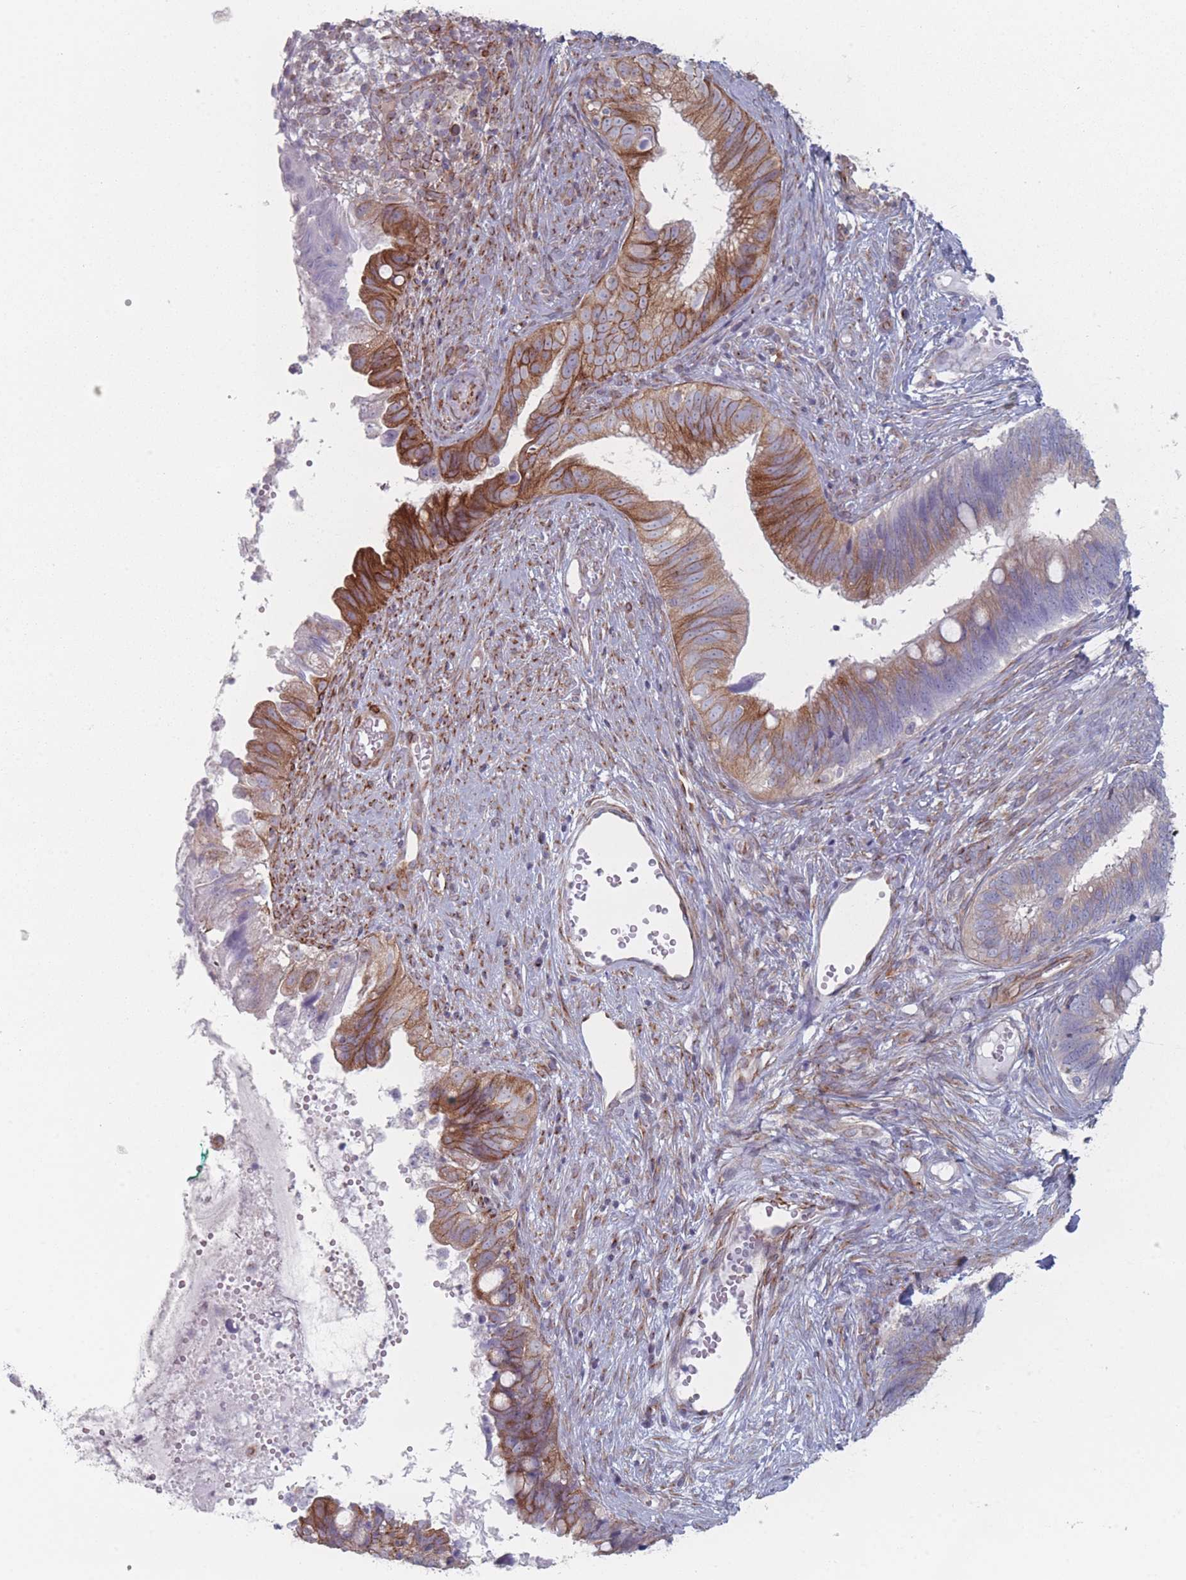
{"staining": {"intensity": "moderate", "quantity": "25%-75%", "location": "cytoplasmic/membranous"}, "tissue": "cervical cancer", "cell_type": "Tumor cells", "image_type": "cancer", "snomed": [{"axis": "morphology", "description": "Adenocarcinoma, NOS"}, {"axis": "topography", "description": "Cervix"}], "caption": "Immunohistochemical staining of human cervical adenocarcinoma exhibits medium levels of moderate cytoplasmic/membranous staining in approximately 25%-75% of tumor cells. (Stains: DAB (3,3'-diaminobenzidine) in brown, nuclei in blue, Microscopy: brightfield microscopy at high magnification).", "gene": "RNF4", "patient": {"sex": "female", "age": 42}}